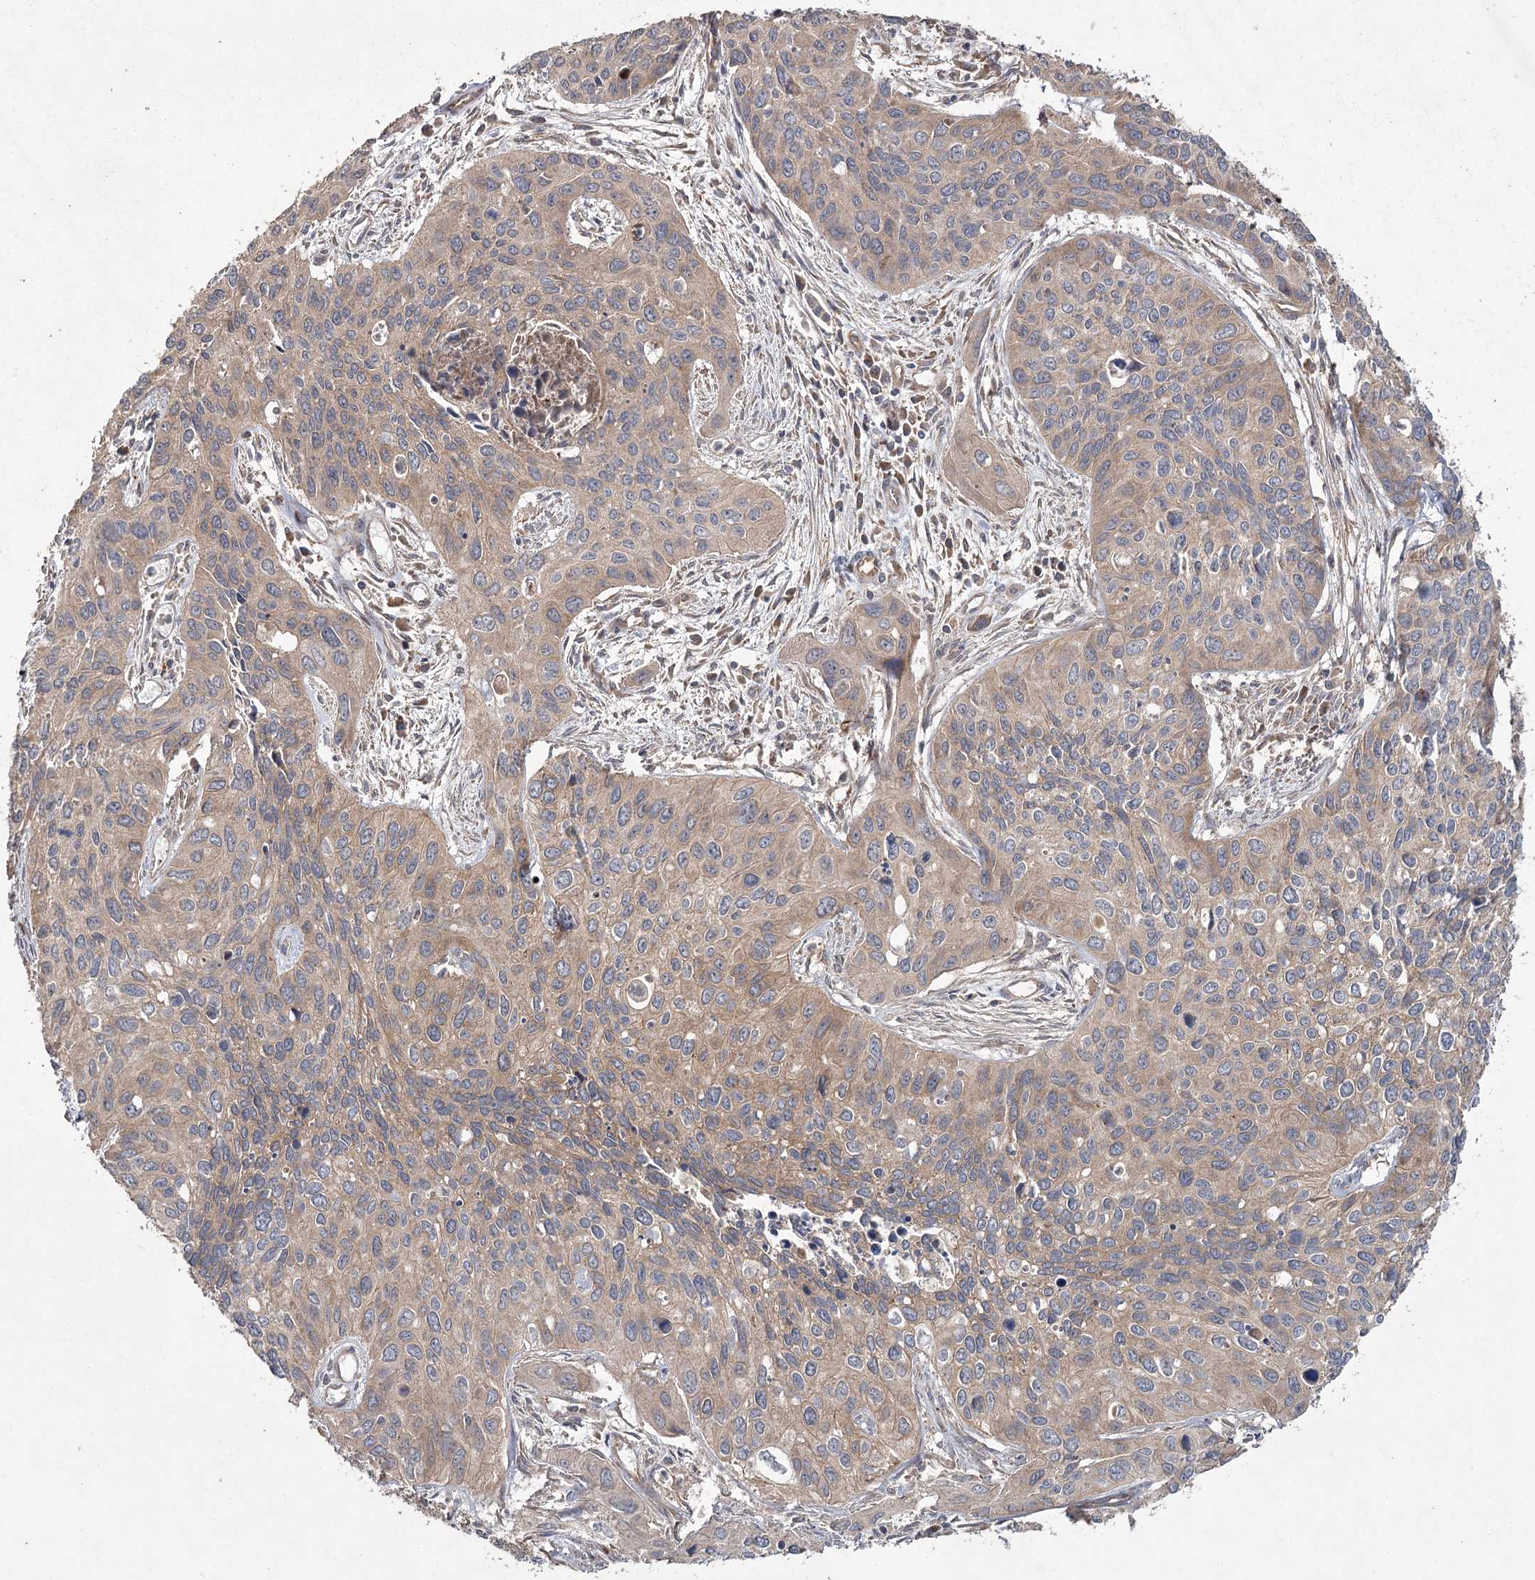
{"staining": {"intensity": "weak", "quantity": "<25%", "location": "cytoplasmic/membranous"}, "tissue": "cervical cancer", "cell_type": "Tumor cells", "image_type": "cancer", "snomed": [{"axis": "morphology", "description": "Squamous cell carcinoma, NOS"}, {"axis": "topography", "description": "Cervix"}], "caption": "Image shows no significant protein positivity in tumor cells of squamous cell carcinoma (cervical).", "gene": "RIN2", "patient": {"sex": "female", "age": 55}}